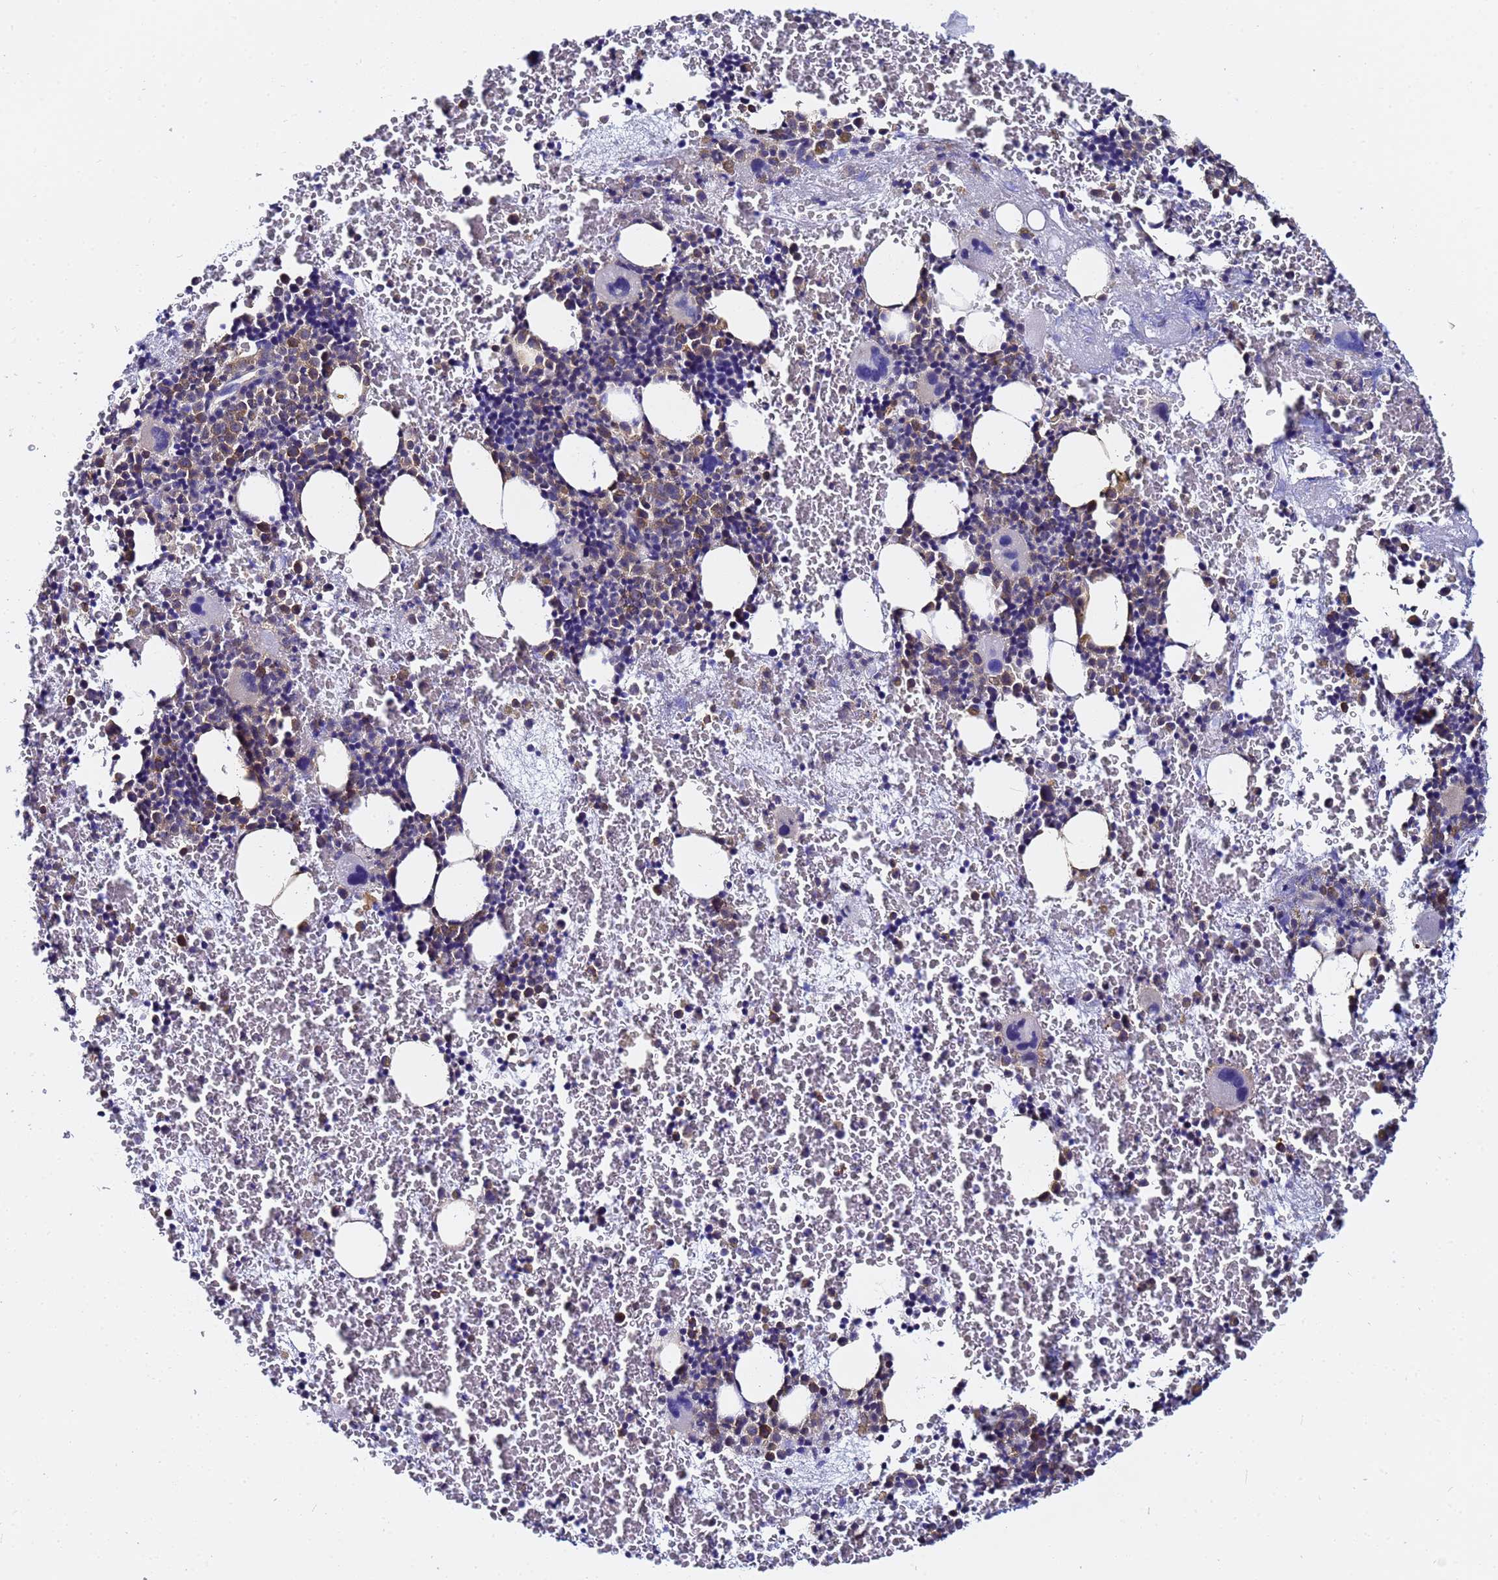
{"staining": {"intensity": "weak", "quantity": "<25%", "location": "cytoplasmic/membranous"}, "tissue": "bone marrow", "cell_type": "Hematopoietic cells", "image_type": "normal", "snomed": [{"axis": "morphology", "description": "Normal tissue, NOS"}, {"axis": "topography", "description": "Bone marrow"}], "caption": "Hematopoietic cells show no significant expression in normal bone marrow.", "gene": "LENG1", "patient": {"sex": "male", "age": 11}}